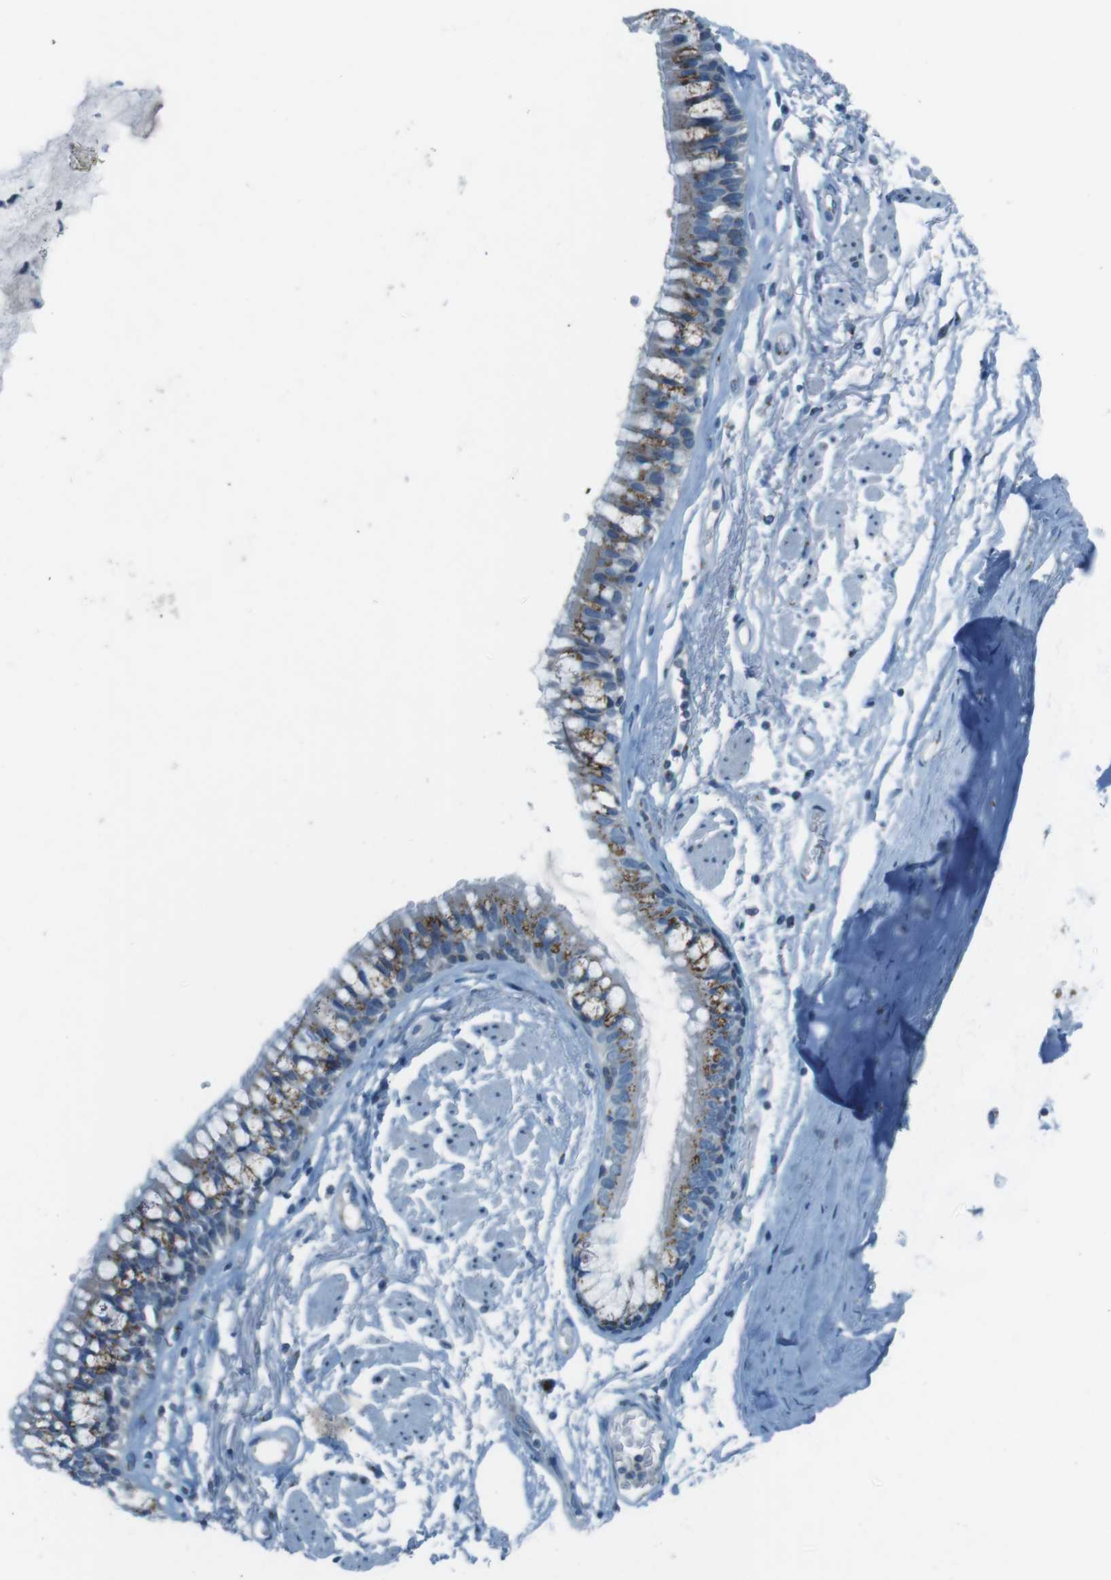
{"staining": {"intensity": "negative", "quantity": "none", "location": "none"}, "tissue": "adipose tissue", "cell_type": "Adipocytes", "image_type": "normal", "snomed": [{"axis": "morphology", "description": "Normal tissue, NOS"}, {"axis": "topography", "description": "Cartilage tissue"}, {"axis": "topography", "description": "Bronchus"}], "caption": "Immunohistochemical staining of normal human adipose tissue reveals no significant positivity in adipocytes. Nuclei are stained in blue.", "gene": "TXNDC15", "patient": {"sex": "female", "age": 73}}